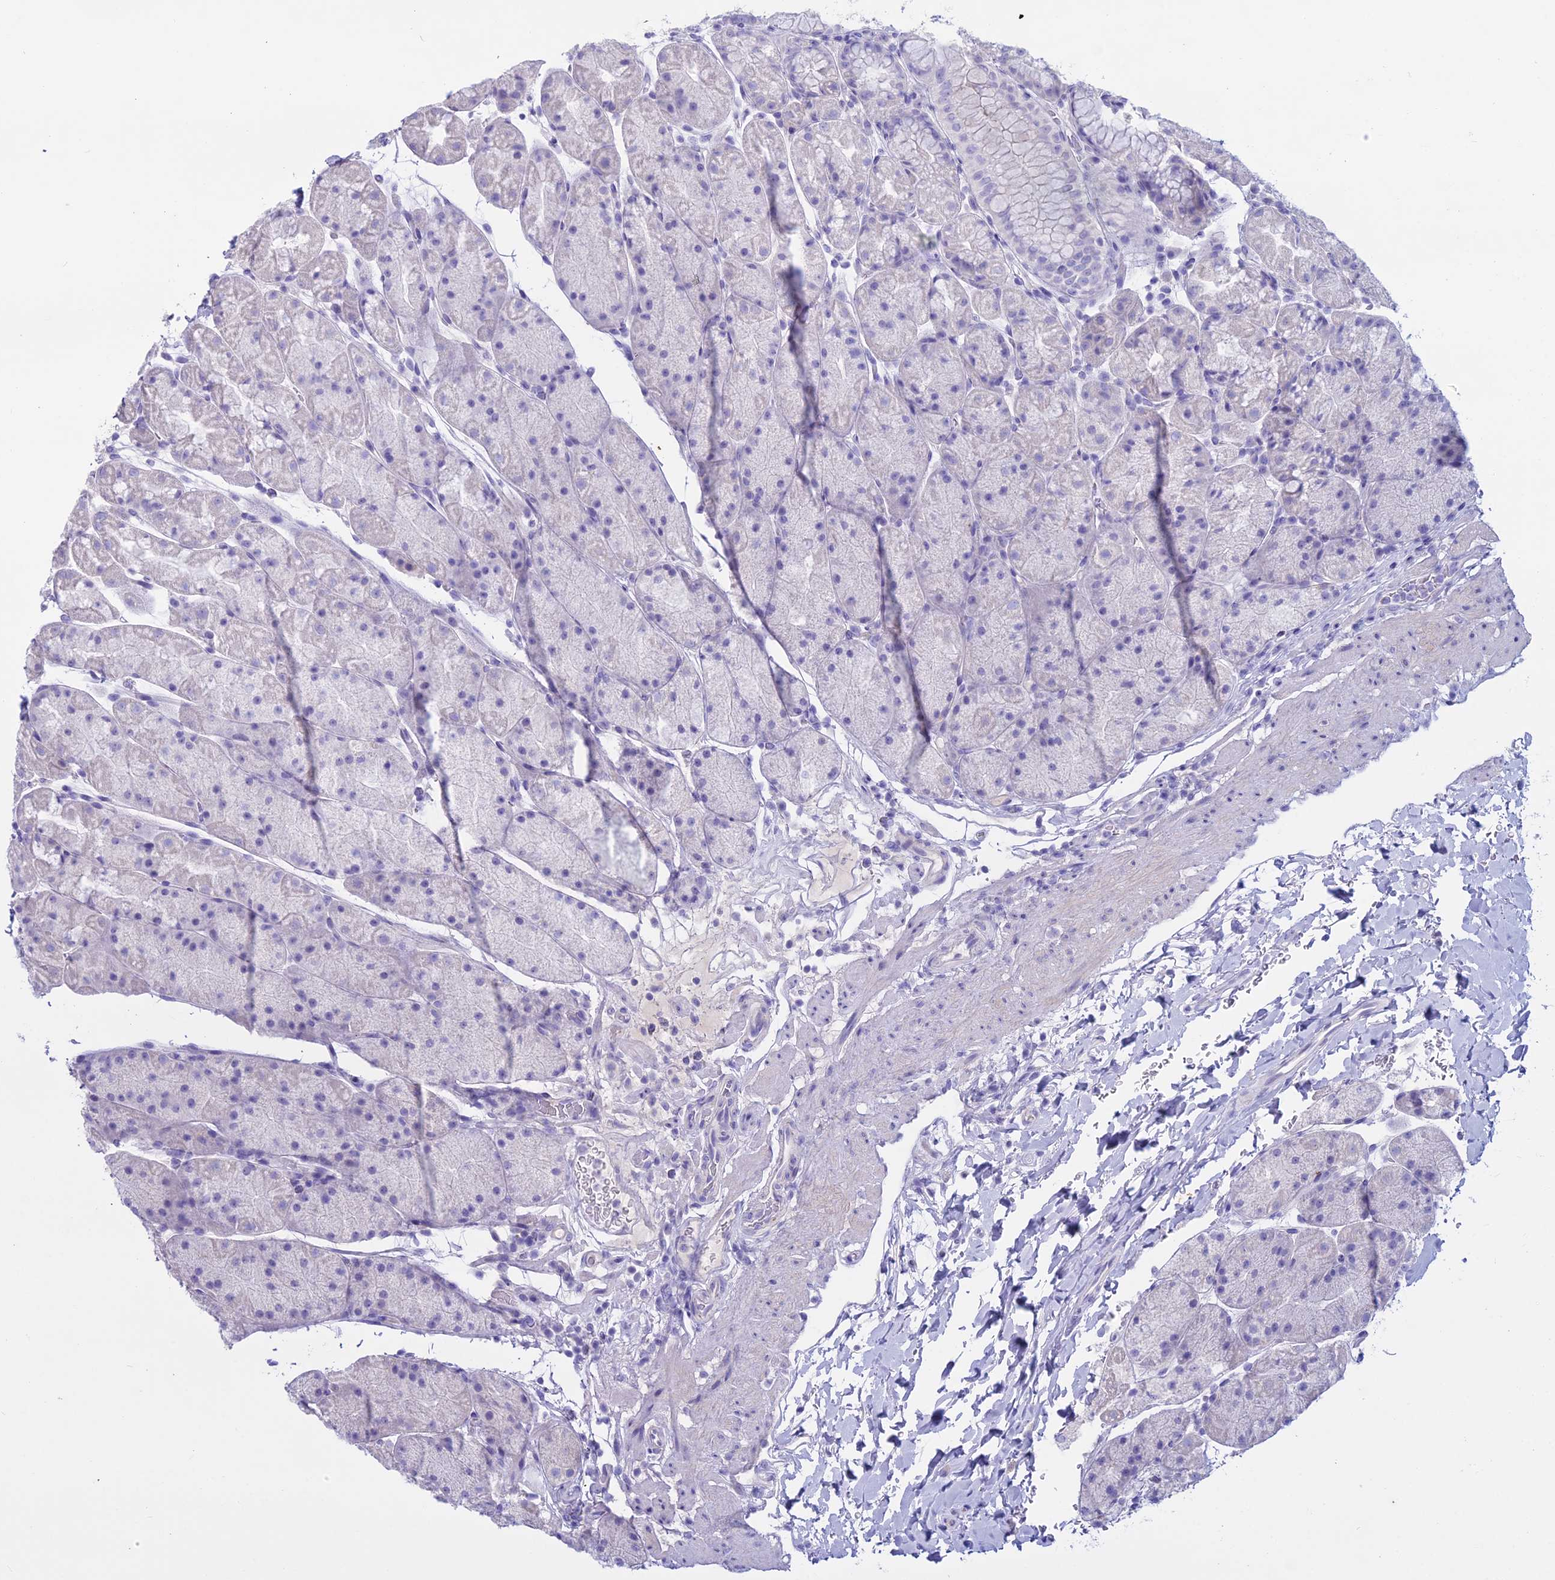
{"staining": {"intensity": "negative", "quantity": "none", "location": "none"}, "tissue": "stomach", "cell_type": "Glandular cells", "image_type": "normal", "snomed": [{"axis": "morphology", "description": "Normal tissue, NOS"}, {"axis": "topography", "description": "Stomach, upper"}, {"axis": "topography", "description": "Stomach, lower"}], "caption": "An immunohistochemistry image of normal stomach is shown. There is no staining in glandular cells of stomach.", "gene": "CLEC2L", "patient": {"sex": "male", "age": 67}}